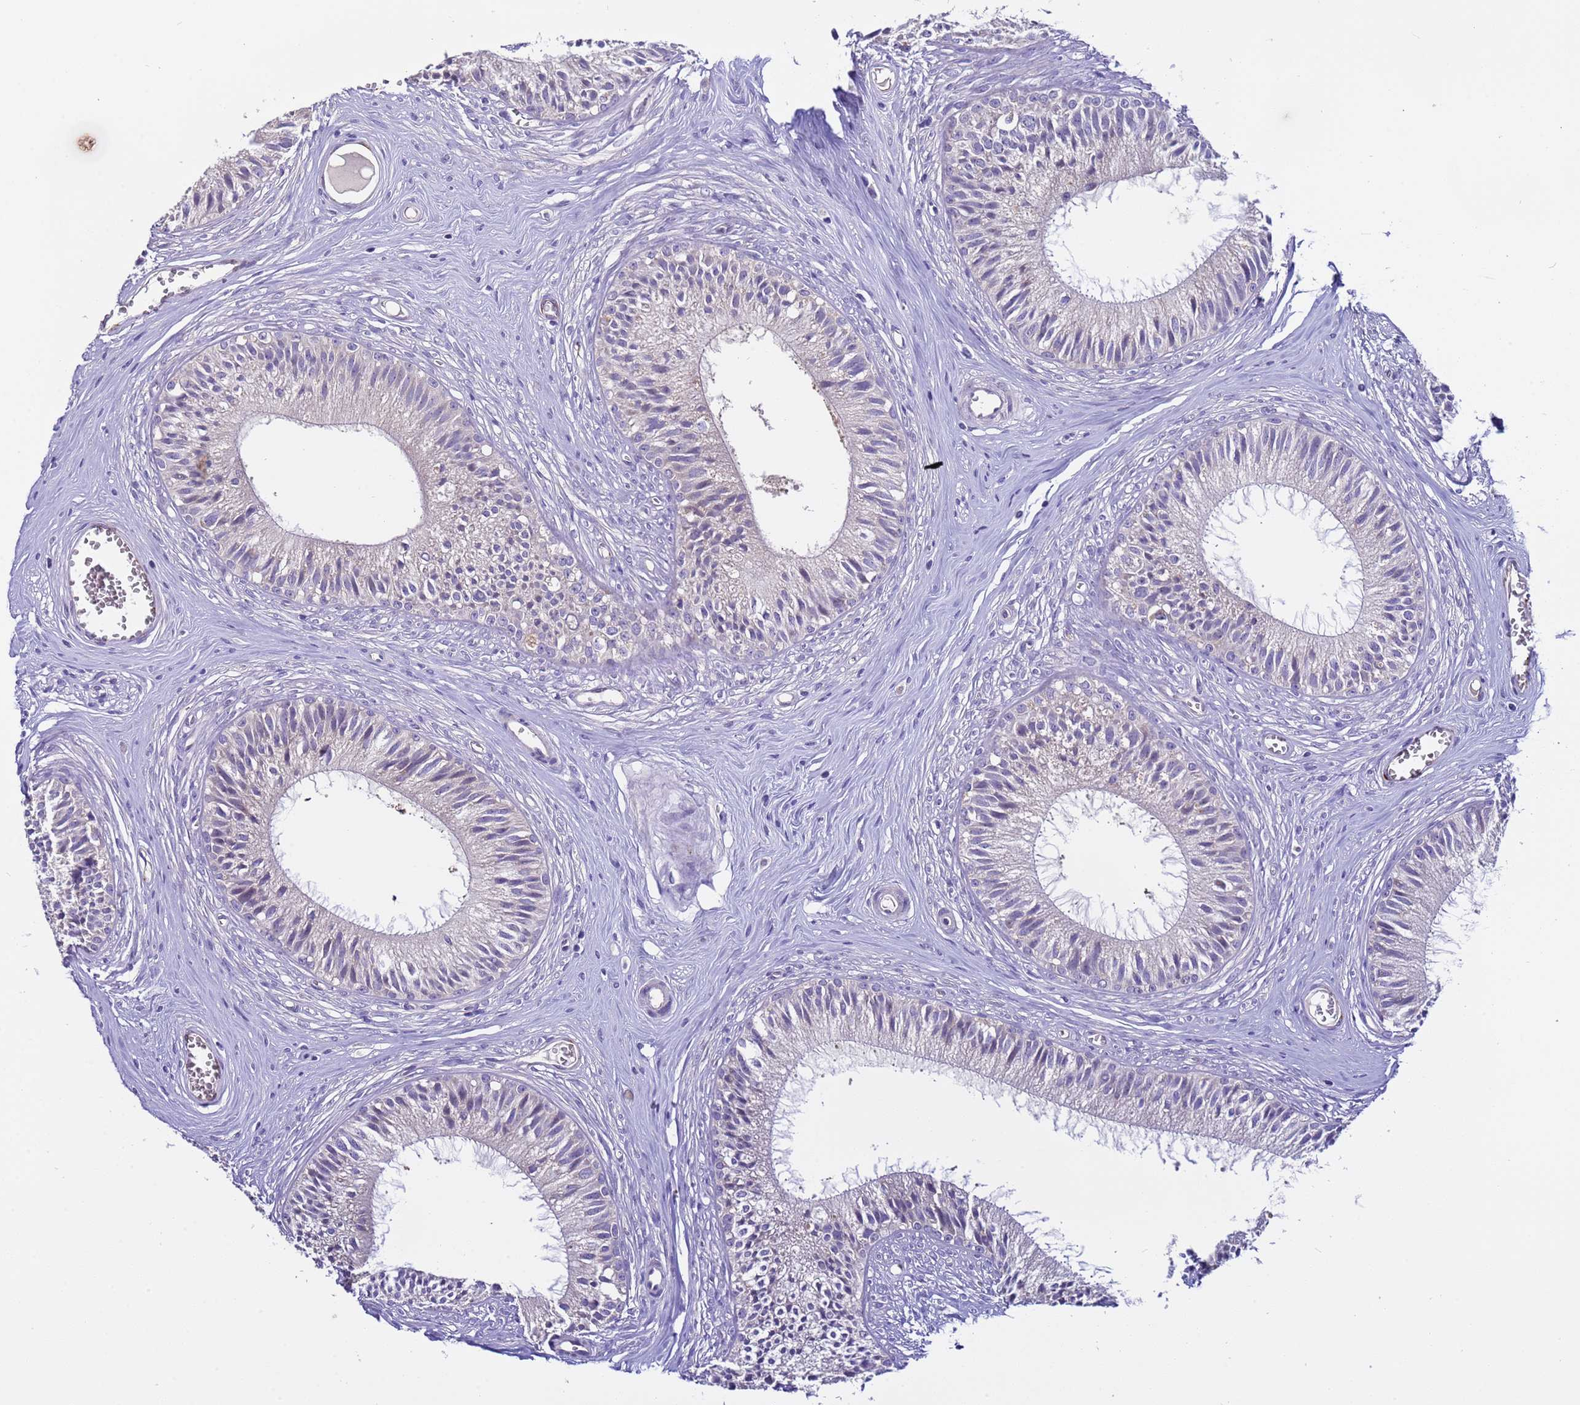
{"staining": {"intensity": "weak", "quantity": "<25%", "location": "cytoplasmic/membranous"}, "tissue": "epididymis", "cell_type": "Glandular cells", "image_type": "normal", "snomed": [{"axis": "morphology", "description": "Normal tissue, NOS"}, {"axis": "topography", "description": "Epididymis"}], "caption": "This is an immunohistochemistry micrograph of benign epididymis. There is no positivity in glandular cells.", "gene": "ZNF248", "patient": {"sex": "male", "age": 36}}